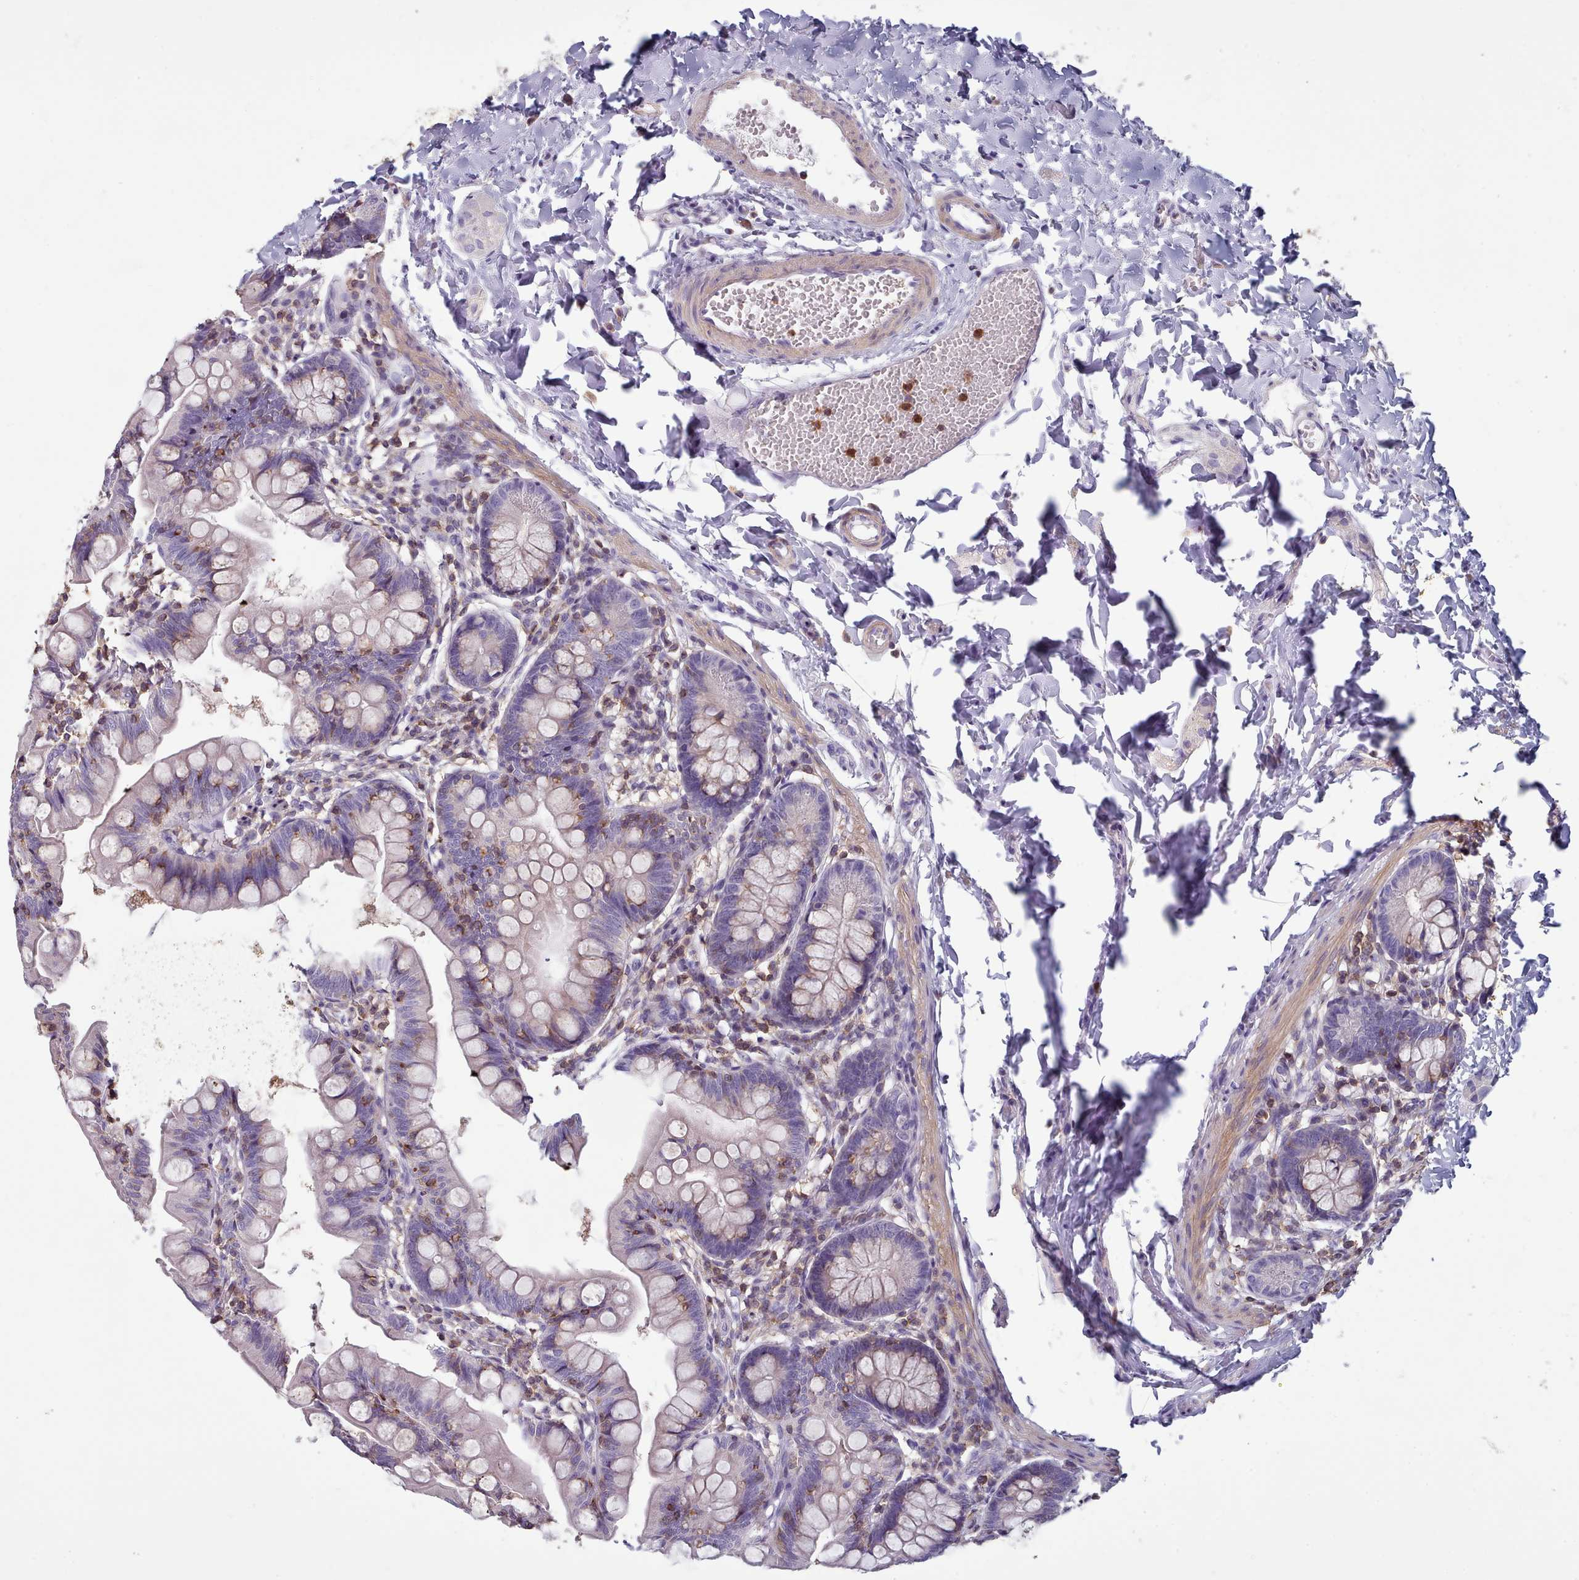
{"staining": {"intensity": "weak", "quantity": "25%-75%", "location": "cytoplasmic/membranous"}, "tissue": "small intestine", "cell_type": "Glandular cells", "image_type": "normal", "snomed": [{"axis": "morphology", "description": "Normal tissue, NOS"}, {"axis": "topography", "description": "Small intestine"}], "caption": "IHC staining of unremarkable small intestine, which displays low levels of weak cytoplasmic/membranous staining in approximately 25%-75% of glandular cells indicating weak cytoplasmic/membranous protein staining. The staining was performed using DAB (brown) for protein detection and nuclei were counterstained in hematoxylin (blue).", "gene": "RAC1", "patient": {"sex": "male", "age": 7}}